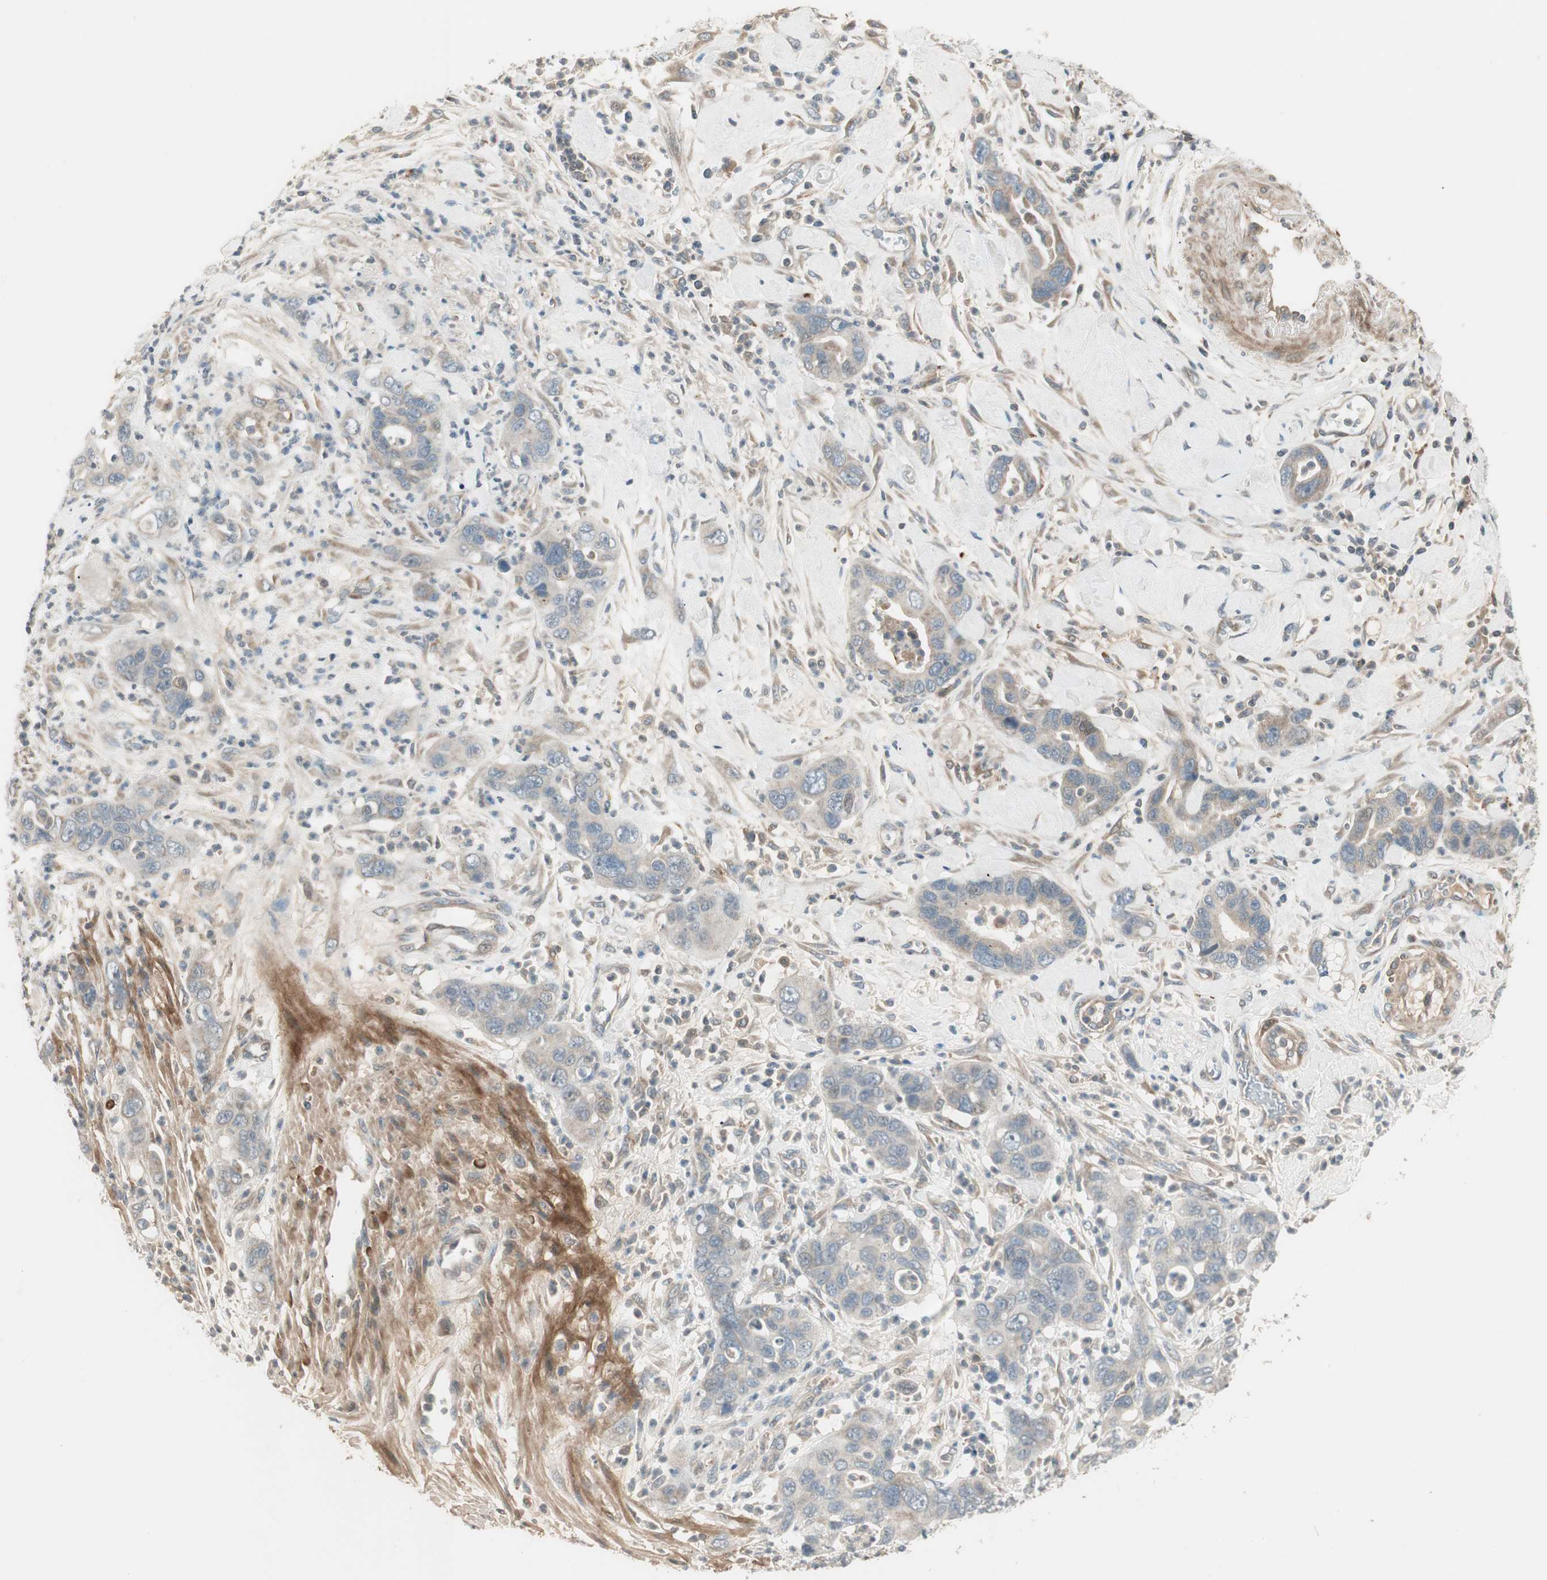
{"staining": {"intensity": "negative", "quantity": "none", "location": "none"}, "tissue": "pancreatic cancer", "cell_type": "Tumor cells", "image_type": "cancer", "snomed": [{"axis": "morphology", "description": "Adenocarcinoma, NOS"}, {"axis": "topography", "description": "Pancreas"}], "caption": "Pancreatic cancer (adenocarcinoma) was stained to show a protein in brown. There is no significant expression in tumor cells.", "gene": "SFRP1", "patient": {"sex": "female", "age": 71}}